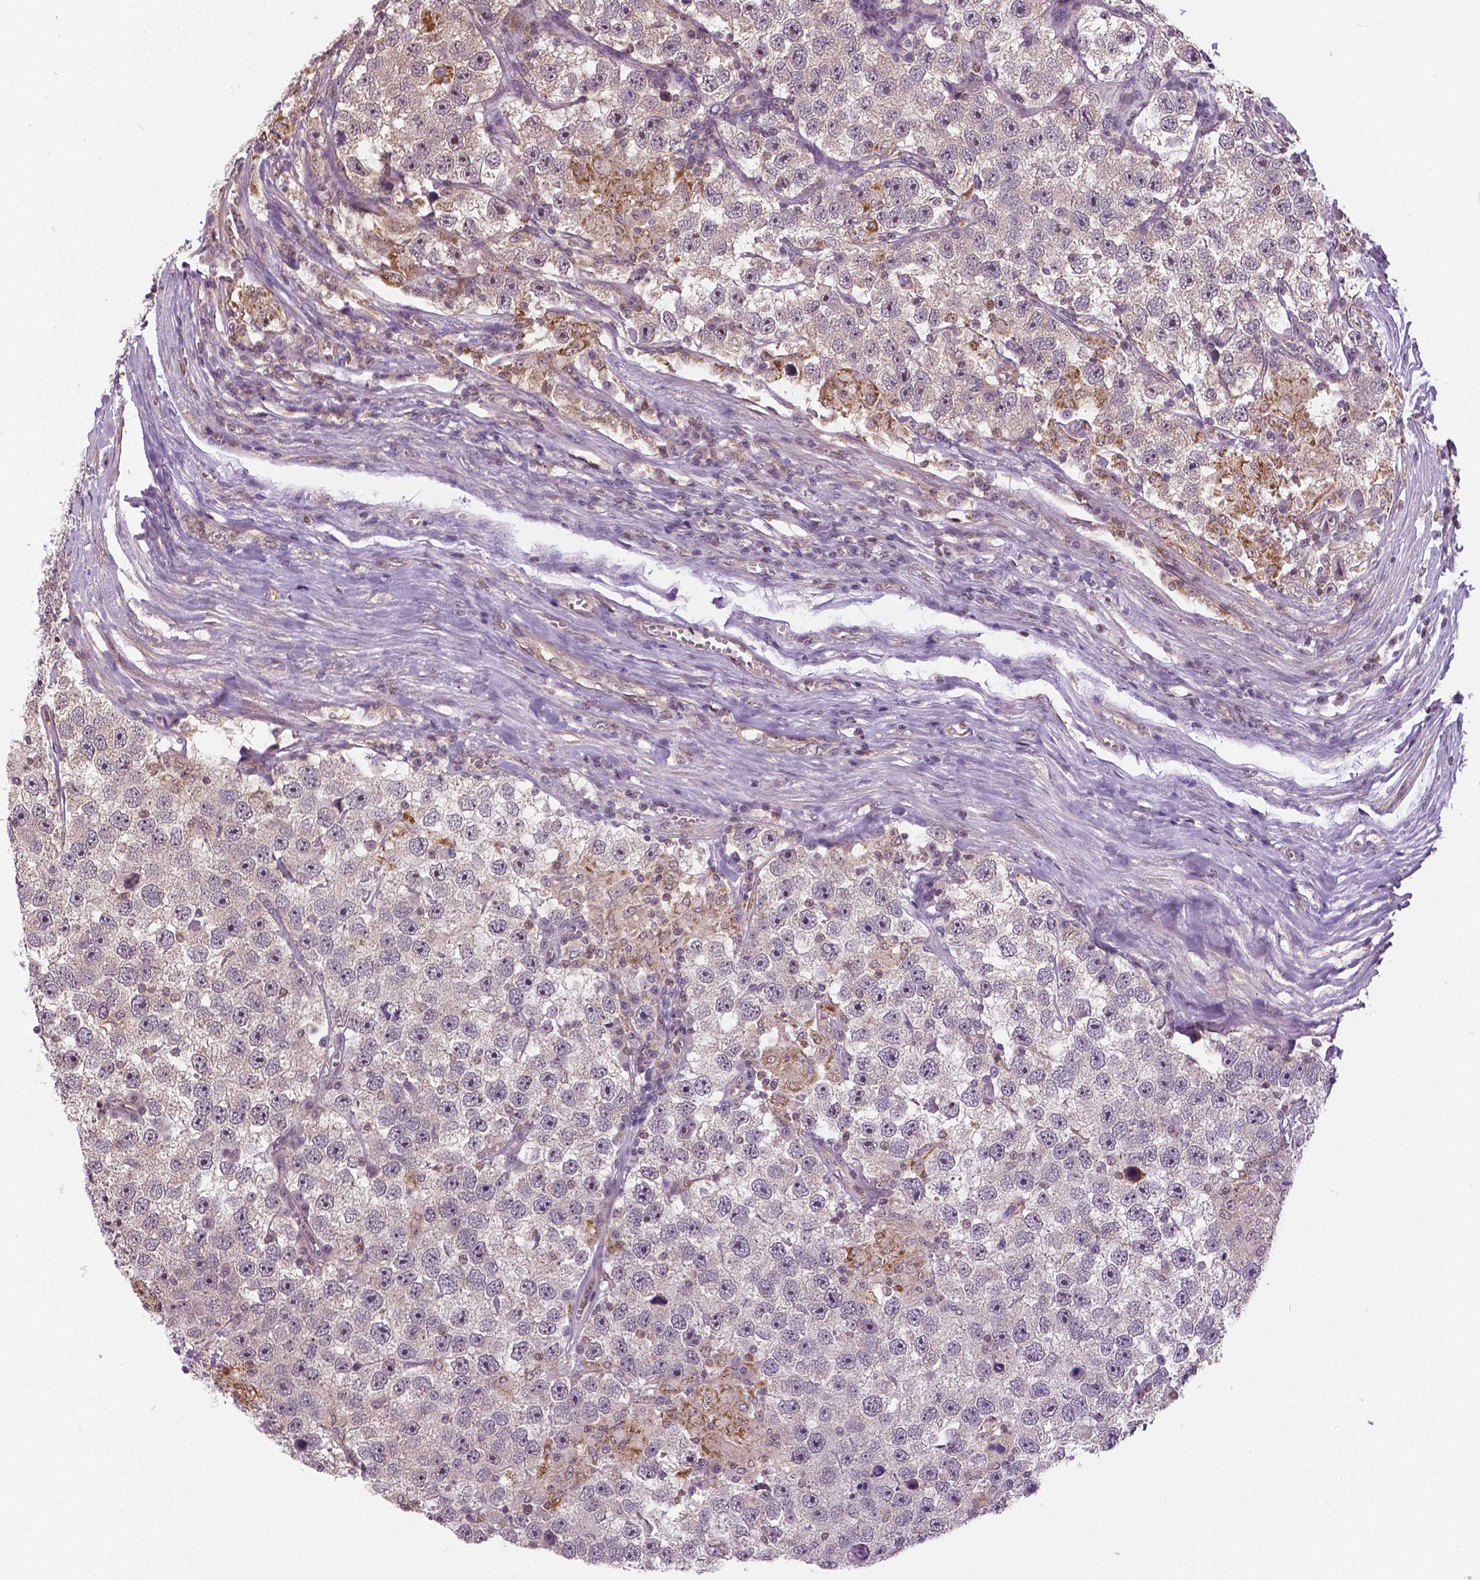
{"staining": {"intensity": "weak", "quantity": "<25%", "location": "cytoplasmic/membranous"}, "tissue": "testis cancer", "cell_type": "Tumor cells", "image_type": "cancer", "snomed": [{"axis": "morphology", "description": "Seminoma, NOS"}, {"axis": "topography", "description": "Testis"}], "caption": "Immunohistochemistry of human seminoma (testis) demonstrates no positivity in tumor cells.", "gene": "ANXA13", "patient": {"sex": "male", "age": 26}}